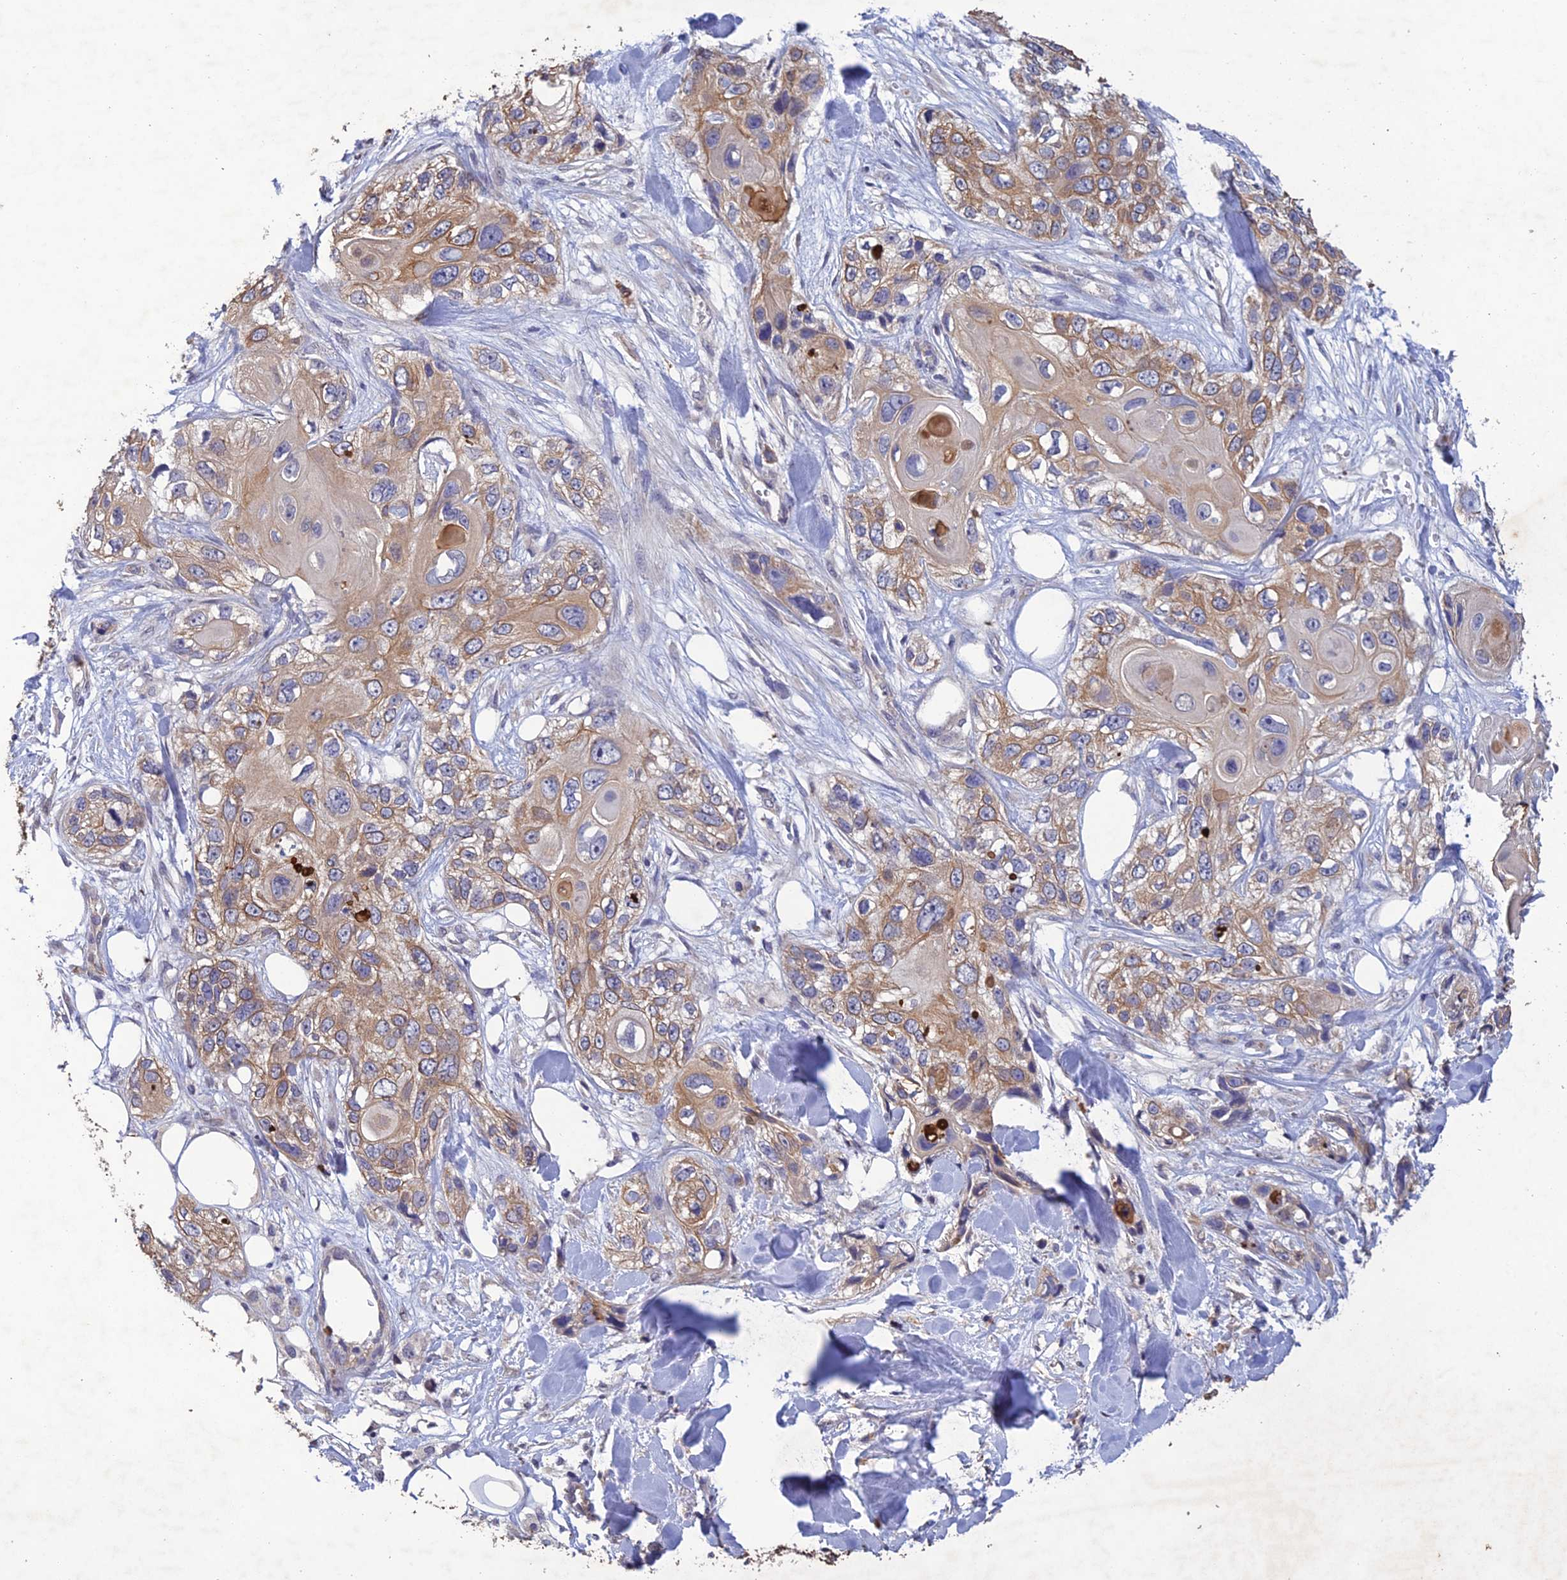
{"staining": {"intensity": "weak", "quantity": "25%-75%", "location": "cytoplasmic/membranous"}, "tissue": "skin cancer", "cell_type": "Tumor cells", "image_type": "cancer", "snomed": [{"axis": "morphology", "description": "Normal tissue, NOS"}, {"axis": "morphology", "description": "Squamous cell carcinoma, NOS"}, {"axis": "topography", "description": "Skin"}], "caption": "Immunohistochemical staining of human squamous cell carcinoma (skin) shows low levels of weak cytoplasmic/membranous protein expression in approximately 25%-75% of tumor cells.", "gene": "SLC39A13", "patient": {"sex": "male", "age": 72}}